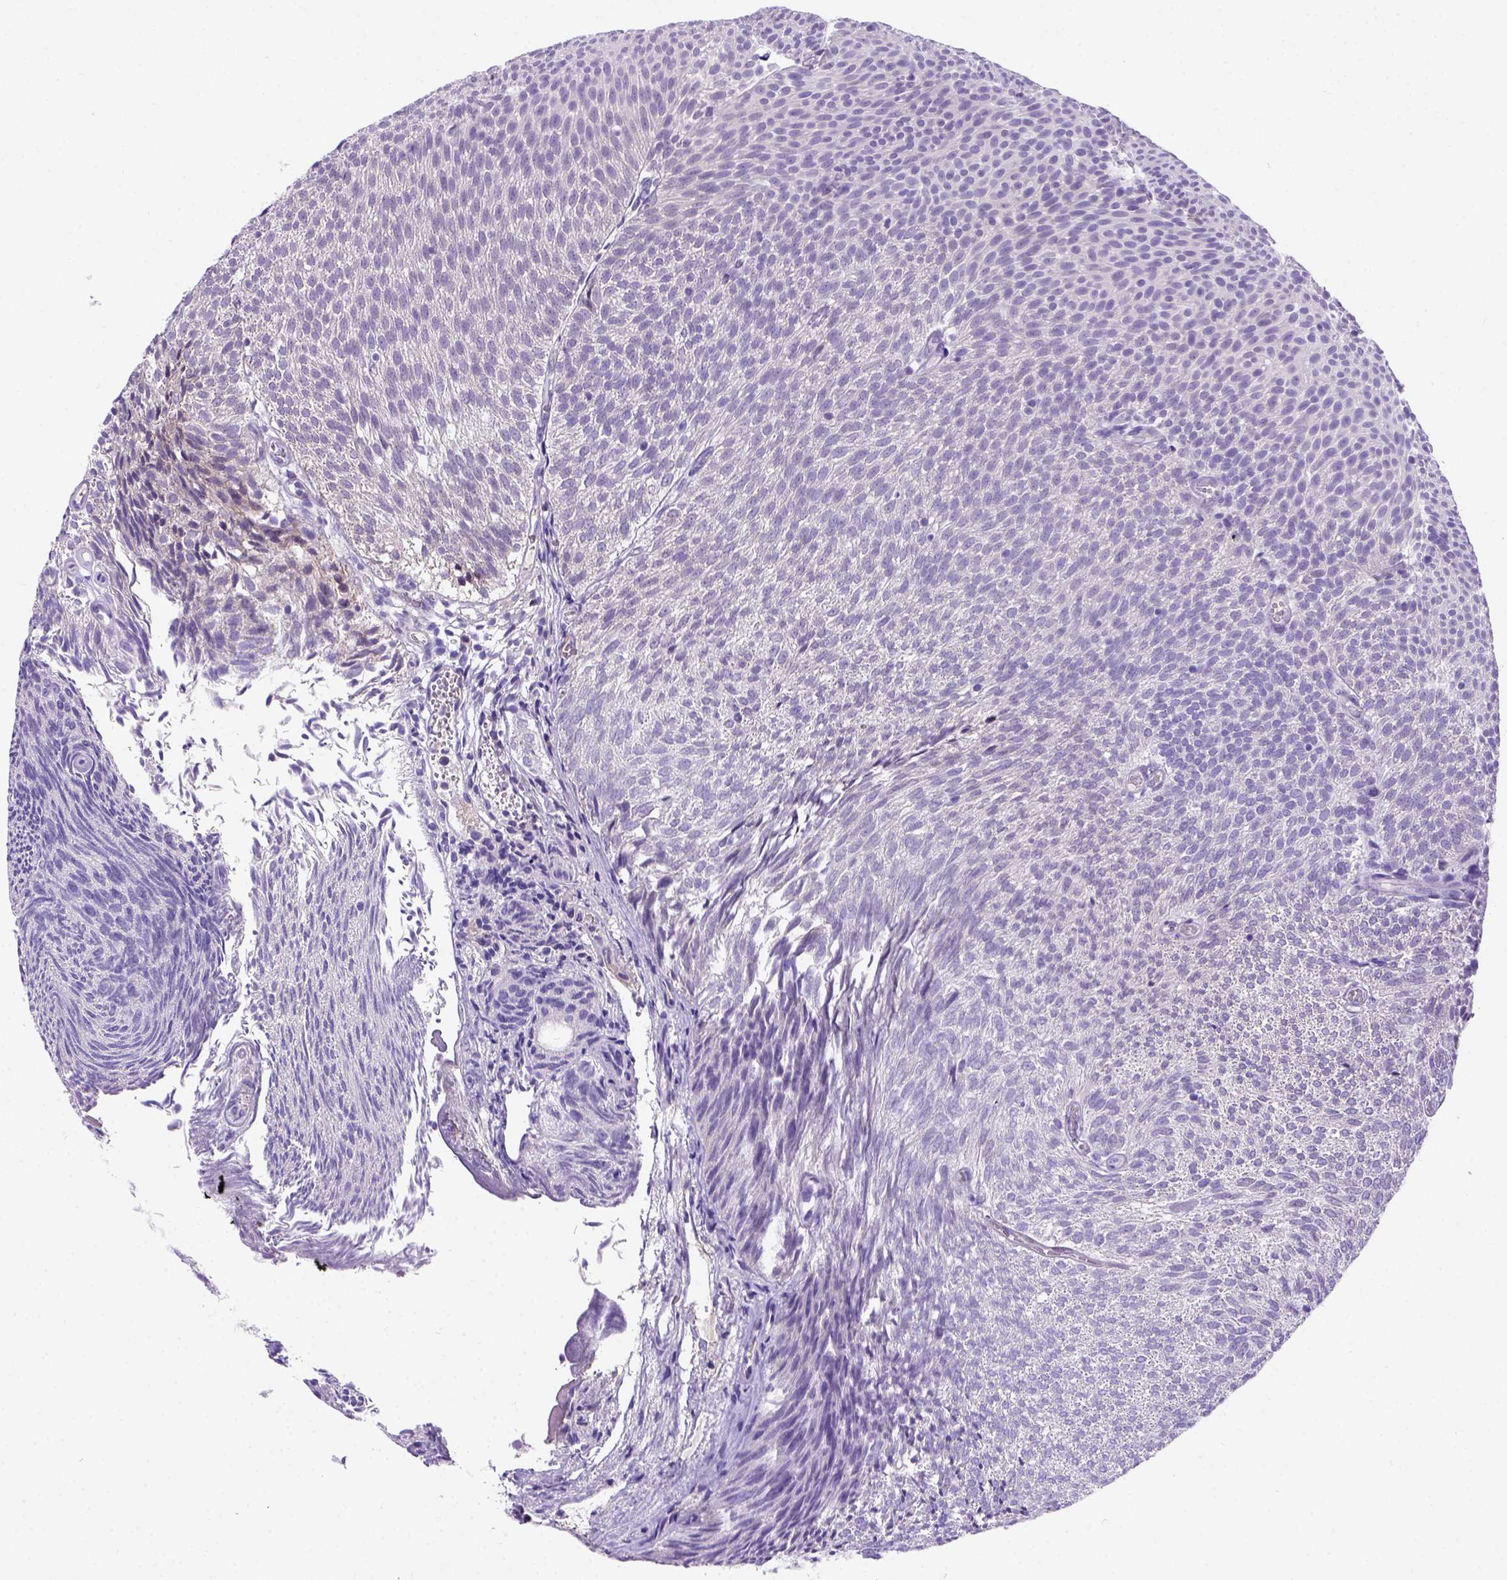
{"staining": {"intensity": "negative", "quantity": "none", "location": "none"}, "tissue": "urothelial cancer", "cell_type": "Tumor cells", "image_type": "cancer", "snomed": [{"axis": "morphology", "description": "Urothelial carcinoma, Low grade"}, {"axis": "topography", "description": "Urinary bladder"}], "caption": "Photomicrograph shows no significant protein positivity in tumor cells of low-grade urothelial carcinoma. (DAB immunohistochemistry (IHC) visualized using brightfield microscopy, high magnification).", "gene": "FAM81B", "patient": {"sex": "male", "age": 77}}